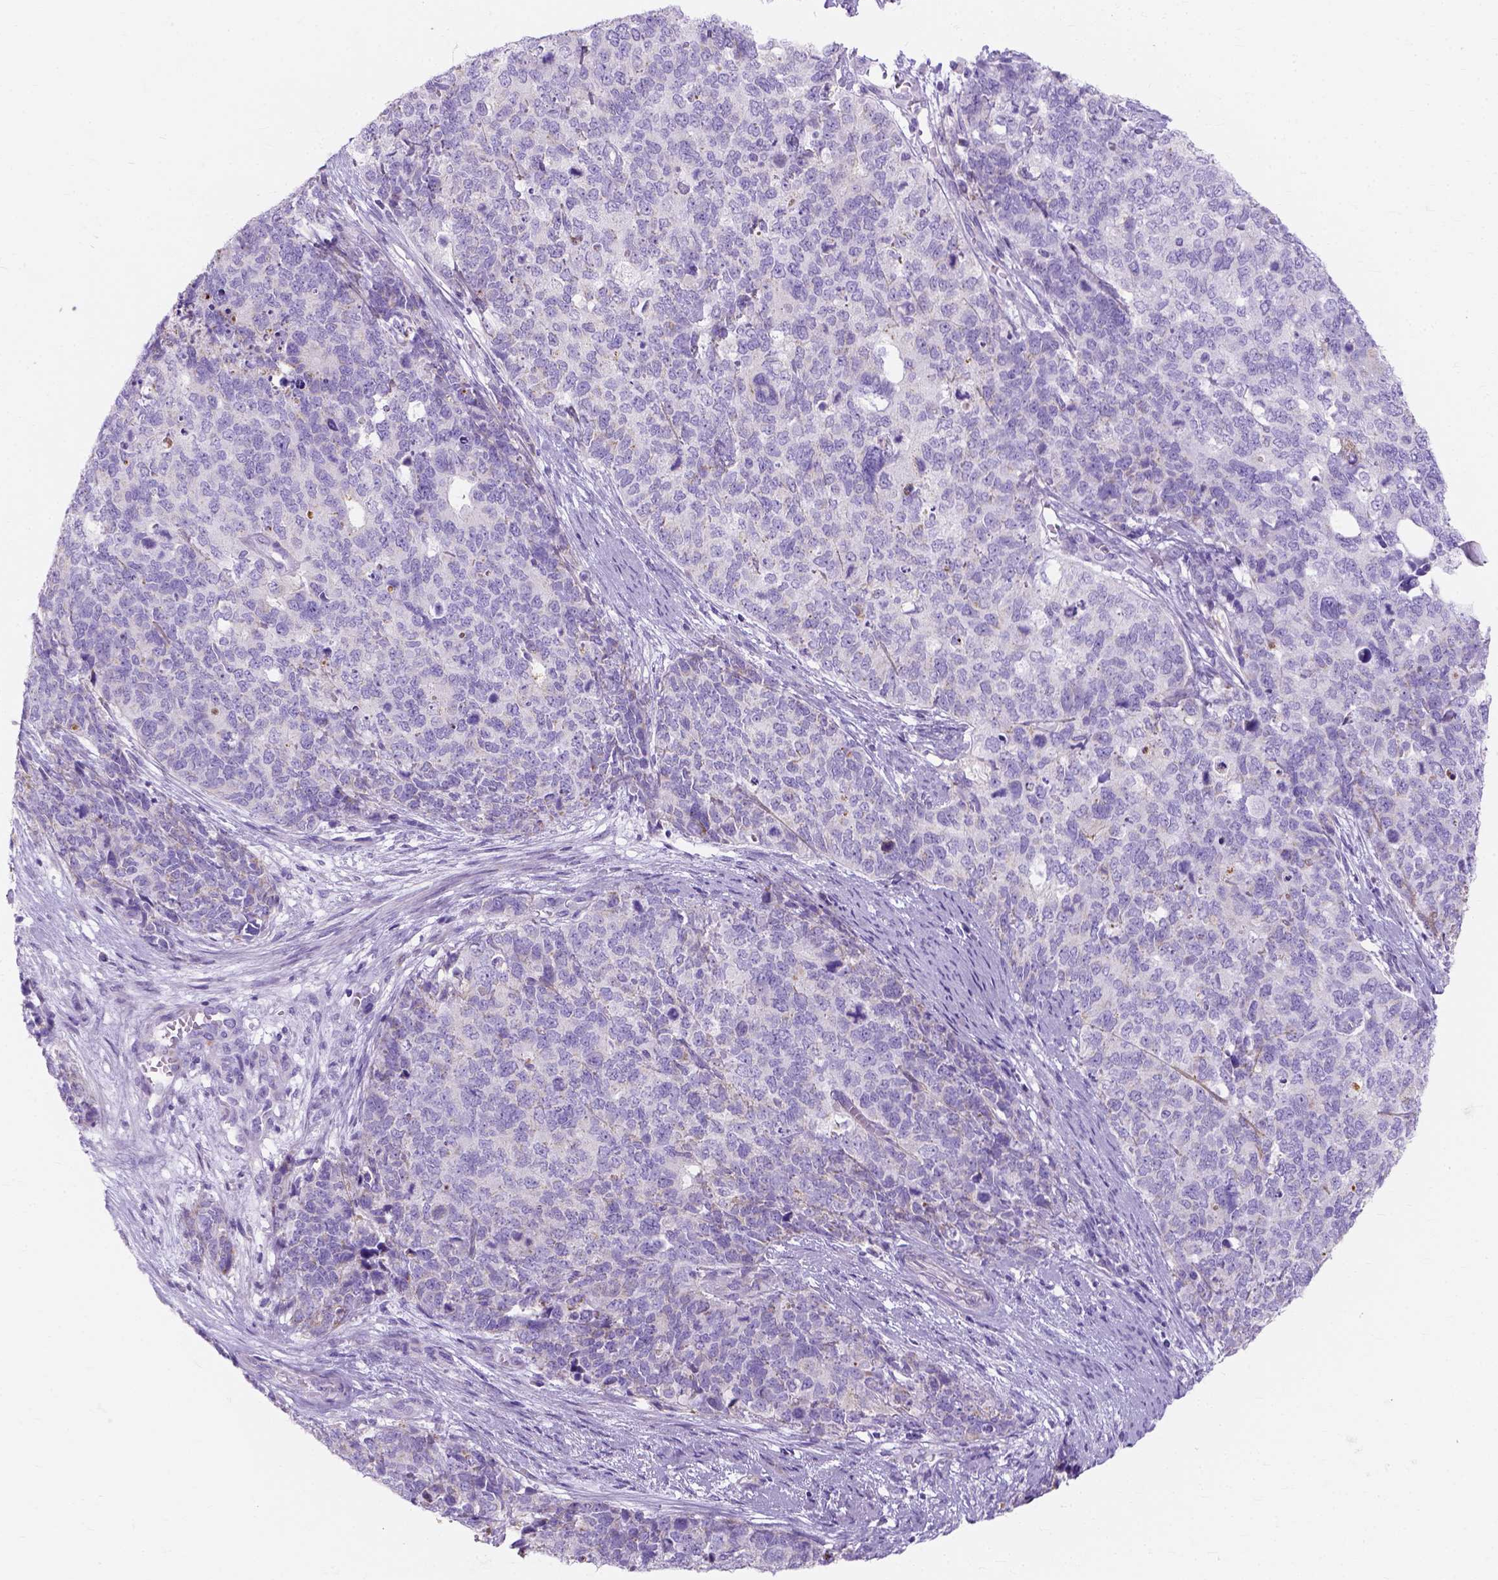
{"staining": {"intensity": "negative", "quantity": "none", "location": "none"}, "tissue": "cervical cancer", "cell_type": "Tumor cells", "image_type": "cancer", "snomed": [{"axis": "morphology", "description": "Squamous cell carcinoma, NOS"}, {"axis": "topography", "description": "Cervix"}], "caption": "This histopathology image is of cervical squamous cell carcinoma stained with immunohistochemistry (IHC) to label a protein in brown with the nuclei are counter-stained blue. There is no staining in tumor cells.", "gene": "MYH15", "patient": {"sex": "female", "age": 63}}